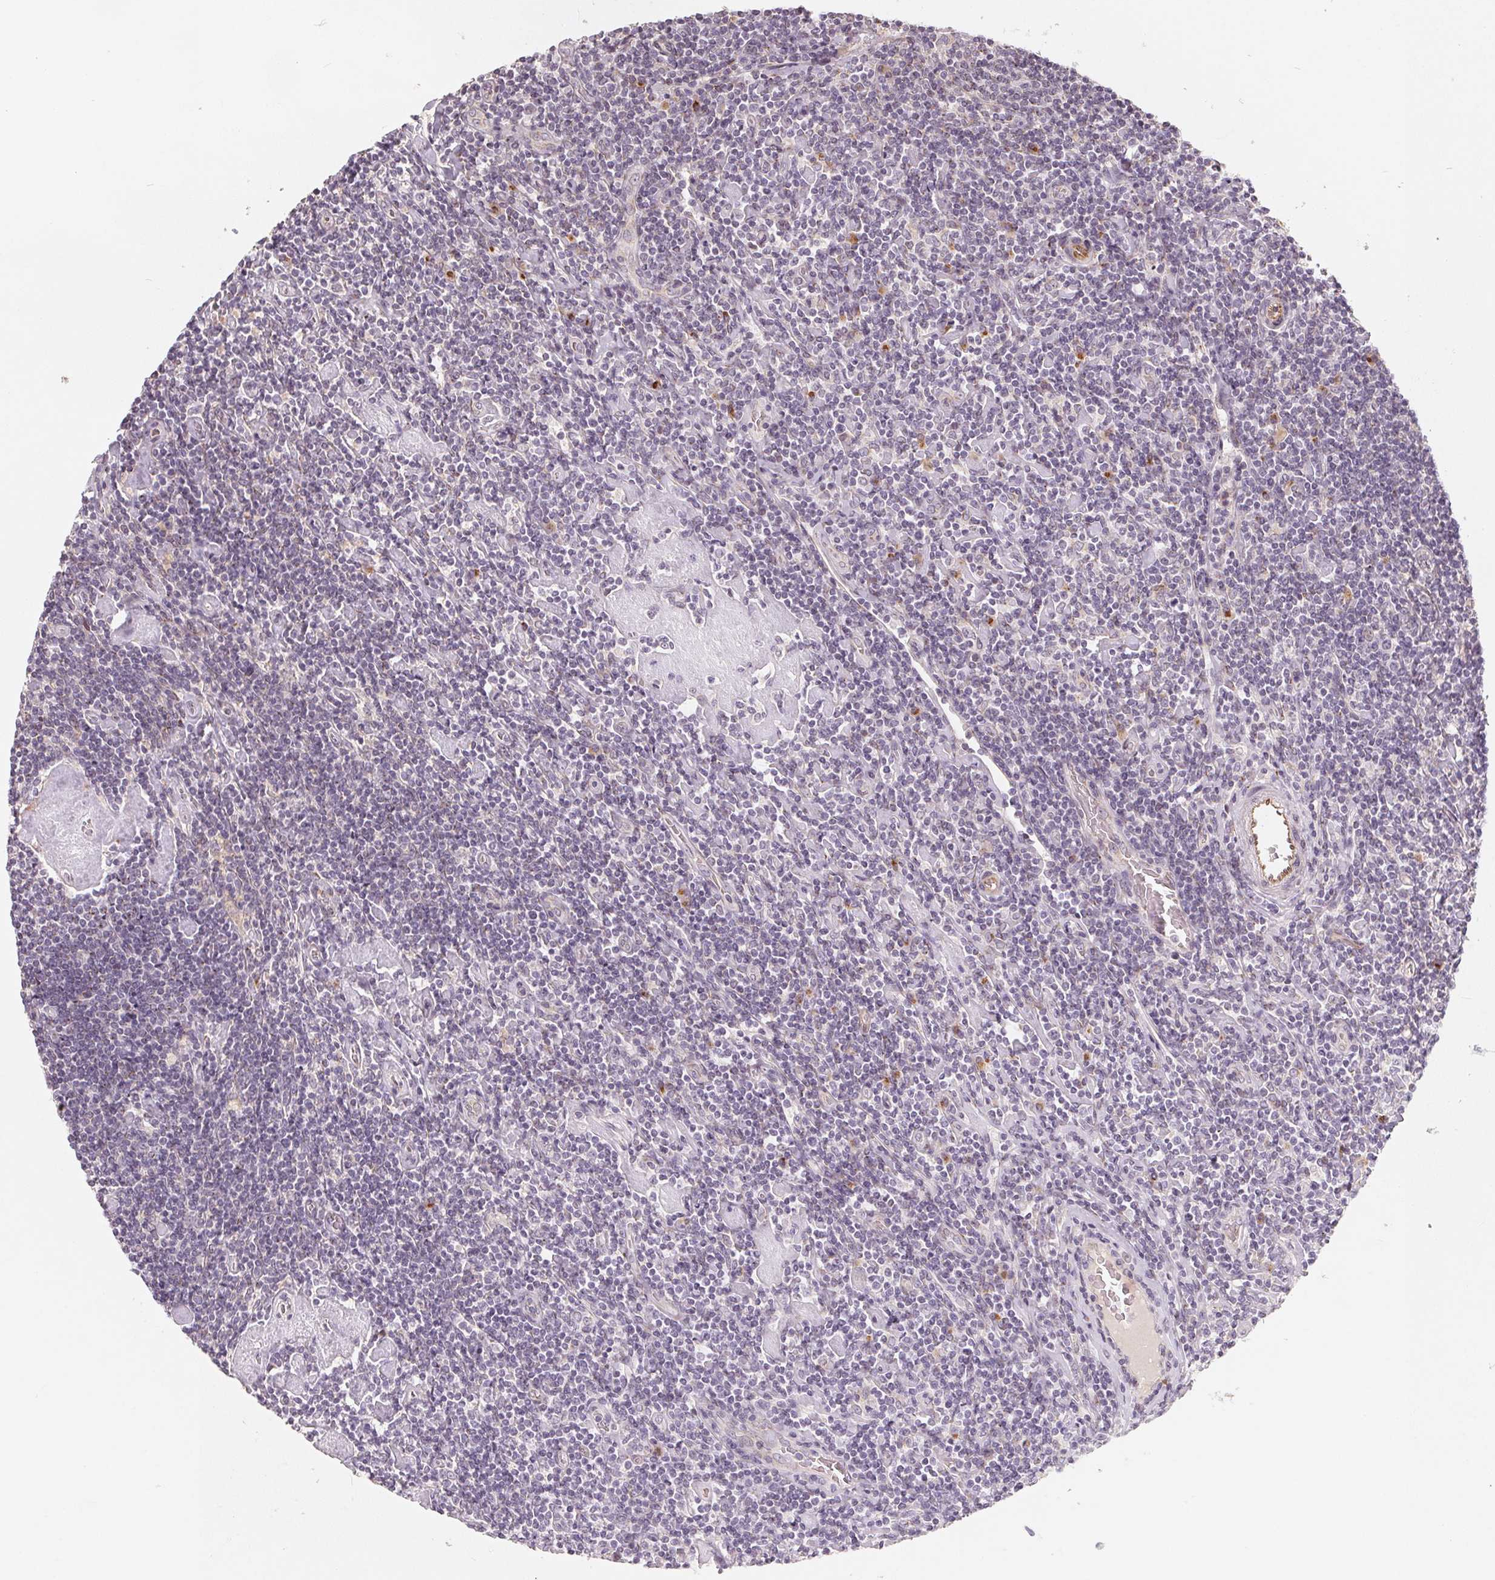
{"staining": {"intensity": "negative", "quantity": "none", "location": "none"}, "tissue": "lymphoma", "cell_type": "Tumor cells", "image_type": "cancer", "snomed": [{"axis": "morphology", "description": "Hodgkin's disease, NOS"}, {"axis": "topography", "description": "Lymph node"}], "caption": "Immunohistochemical staining of human lymphoma exhibits no significant expression in tumor cells.", "gene": "TMSB15B", "patient": {"sex": "male", "age": 40}}